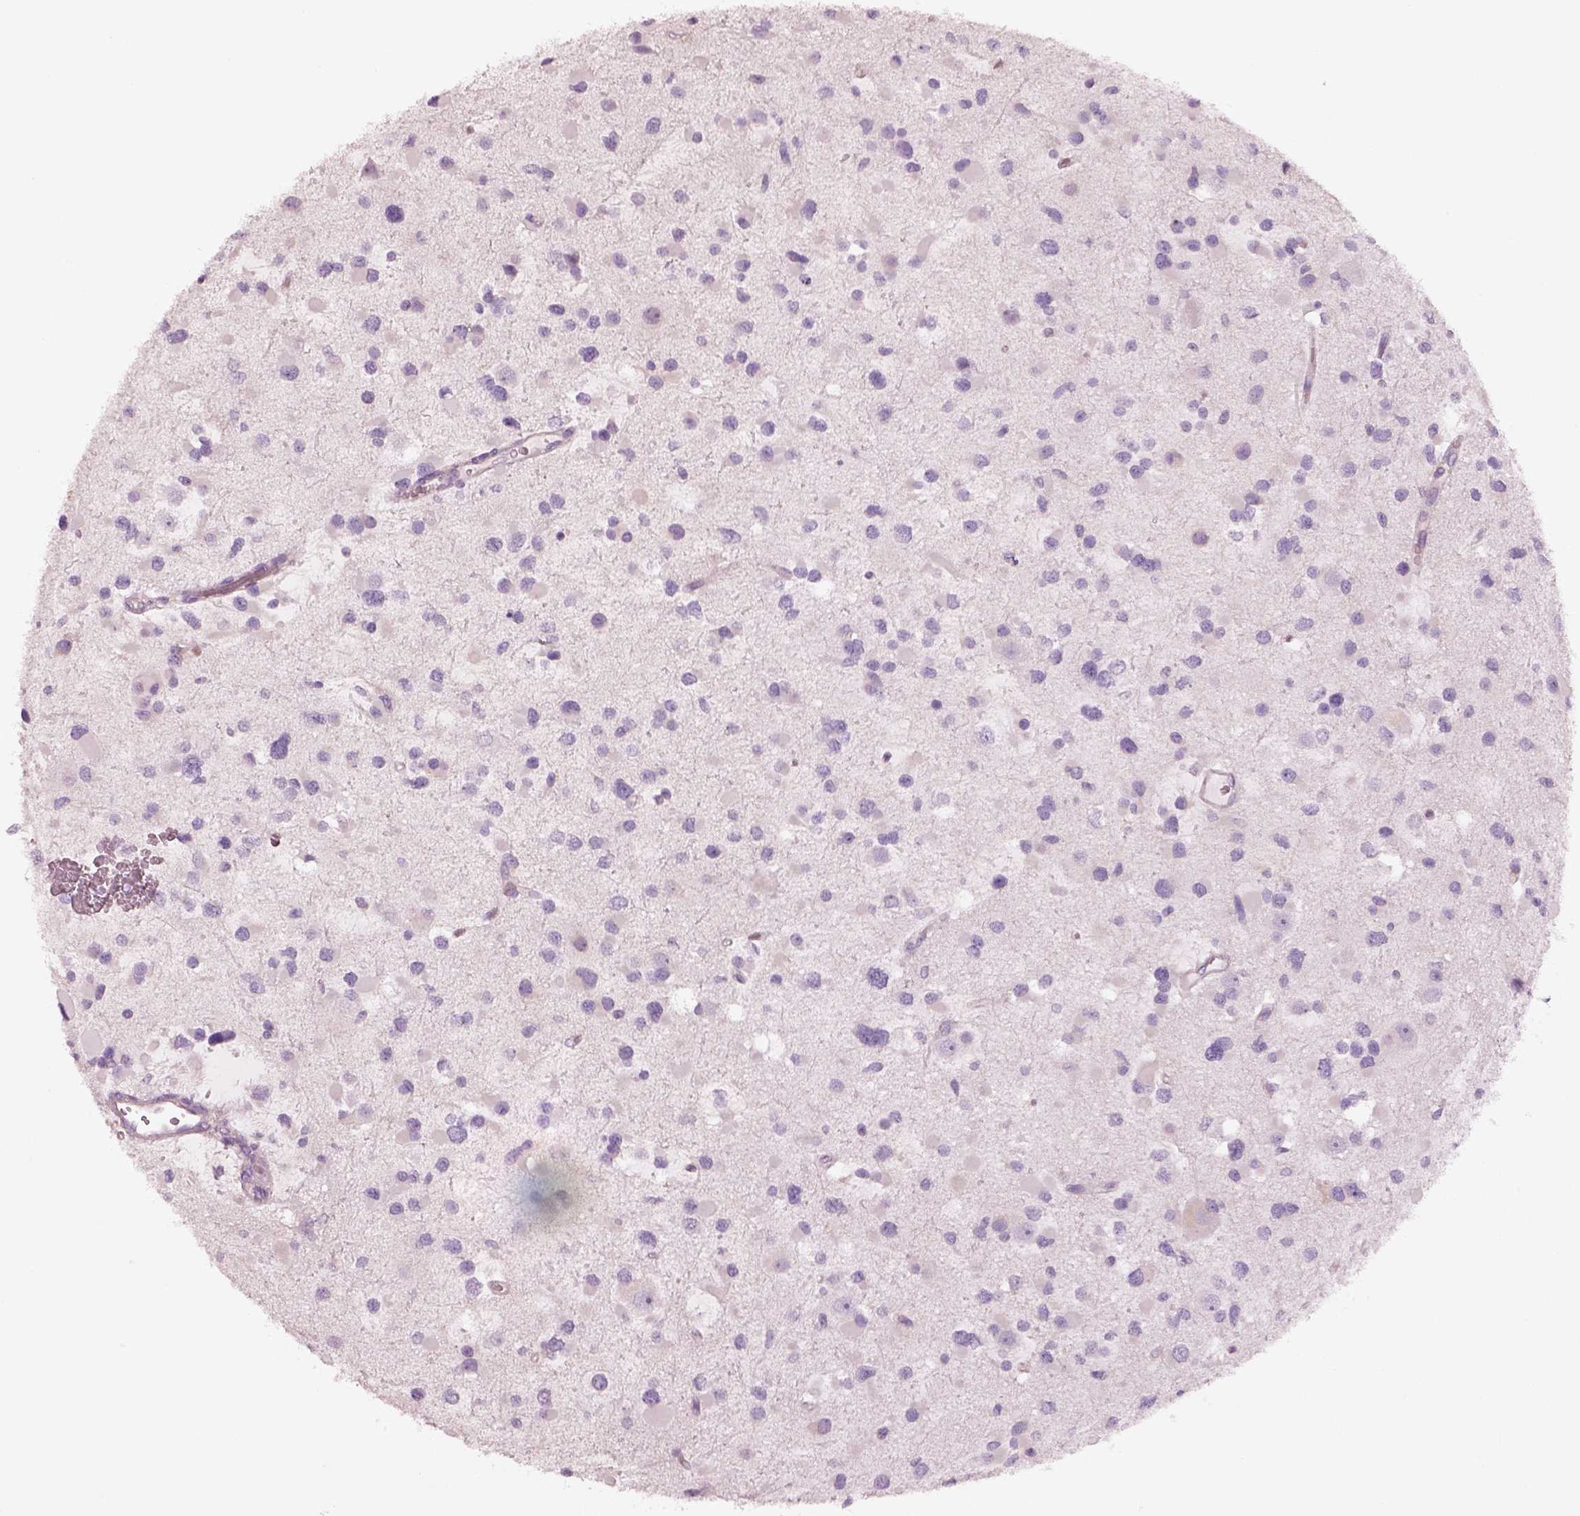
{"staining": {"intensity": "negative", "quantity": "none", "location": "none"}, "tissue": "glioma", "cell_type": "Tumor cells", "image_type": "cancer", "snomed": [{"axis": "morphology", "description": "Glioma, malignant, Low grade"}, {"axis": "topography", "description": "Brain"}], "caption": "The immunohistochemistry photomicrograph has no significant expression in tumor cells of glioma tissue.", "gene": "ELSPBP1", "patient": {"sex": "female", "age": 32}}